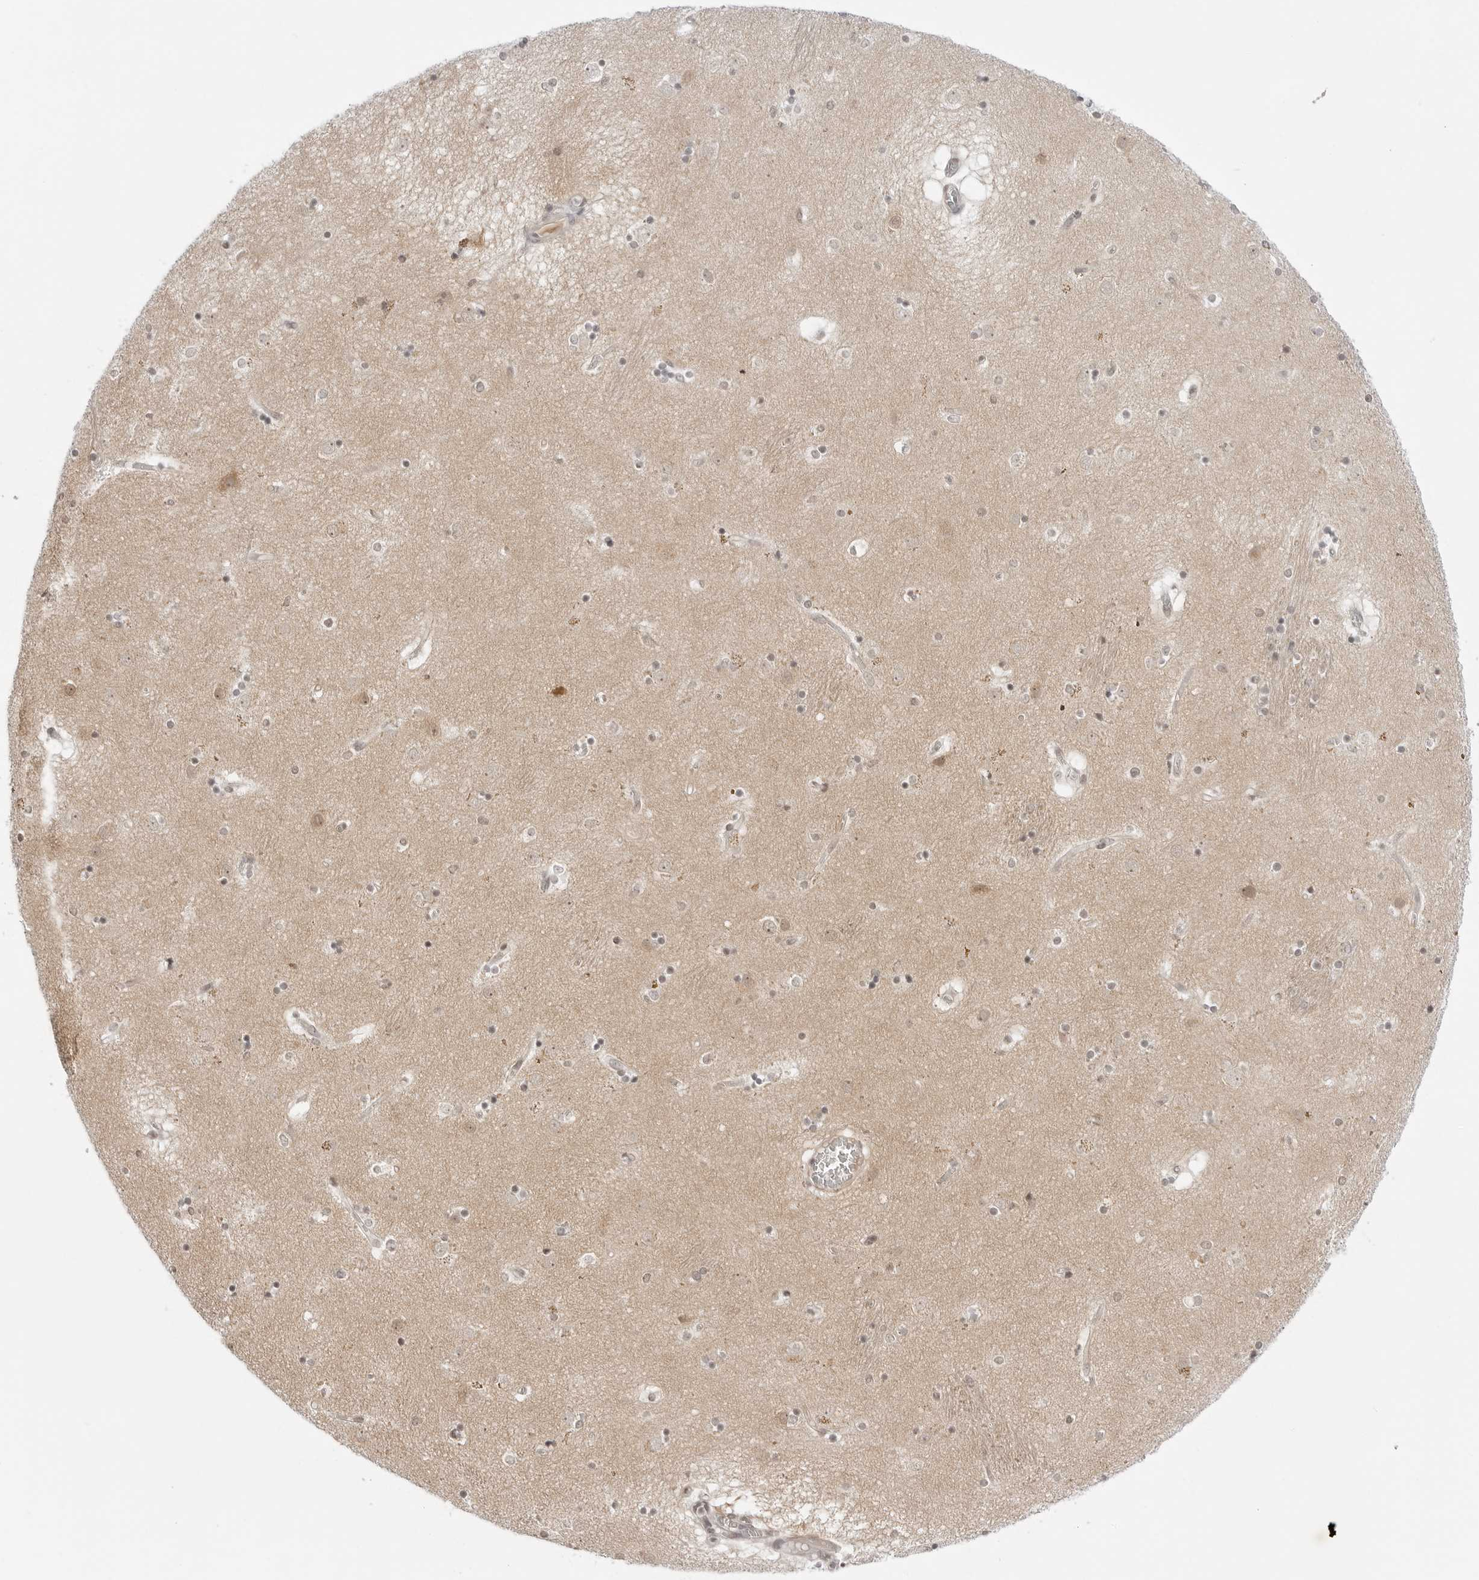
{"staining": {"intensity": "weak", "quantity": "25%-75%", "location": "nuclear"}, "tissue": "caudate", "cell_type": "Glial cells", "image_type": "normal", "snomed": [{"axis": "morphology", "description": "Normal tissue, NOS"}, {"axis": "topography", "description": "Lateral ventricle wall"}], "caption": "Weak nuclear expression is seen in approximately 25%-75% of glial cells in normal caudate.", "gene": "PPP2R5C", "patient": {"sex": "male", "age": 70}}